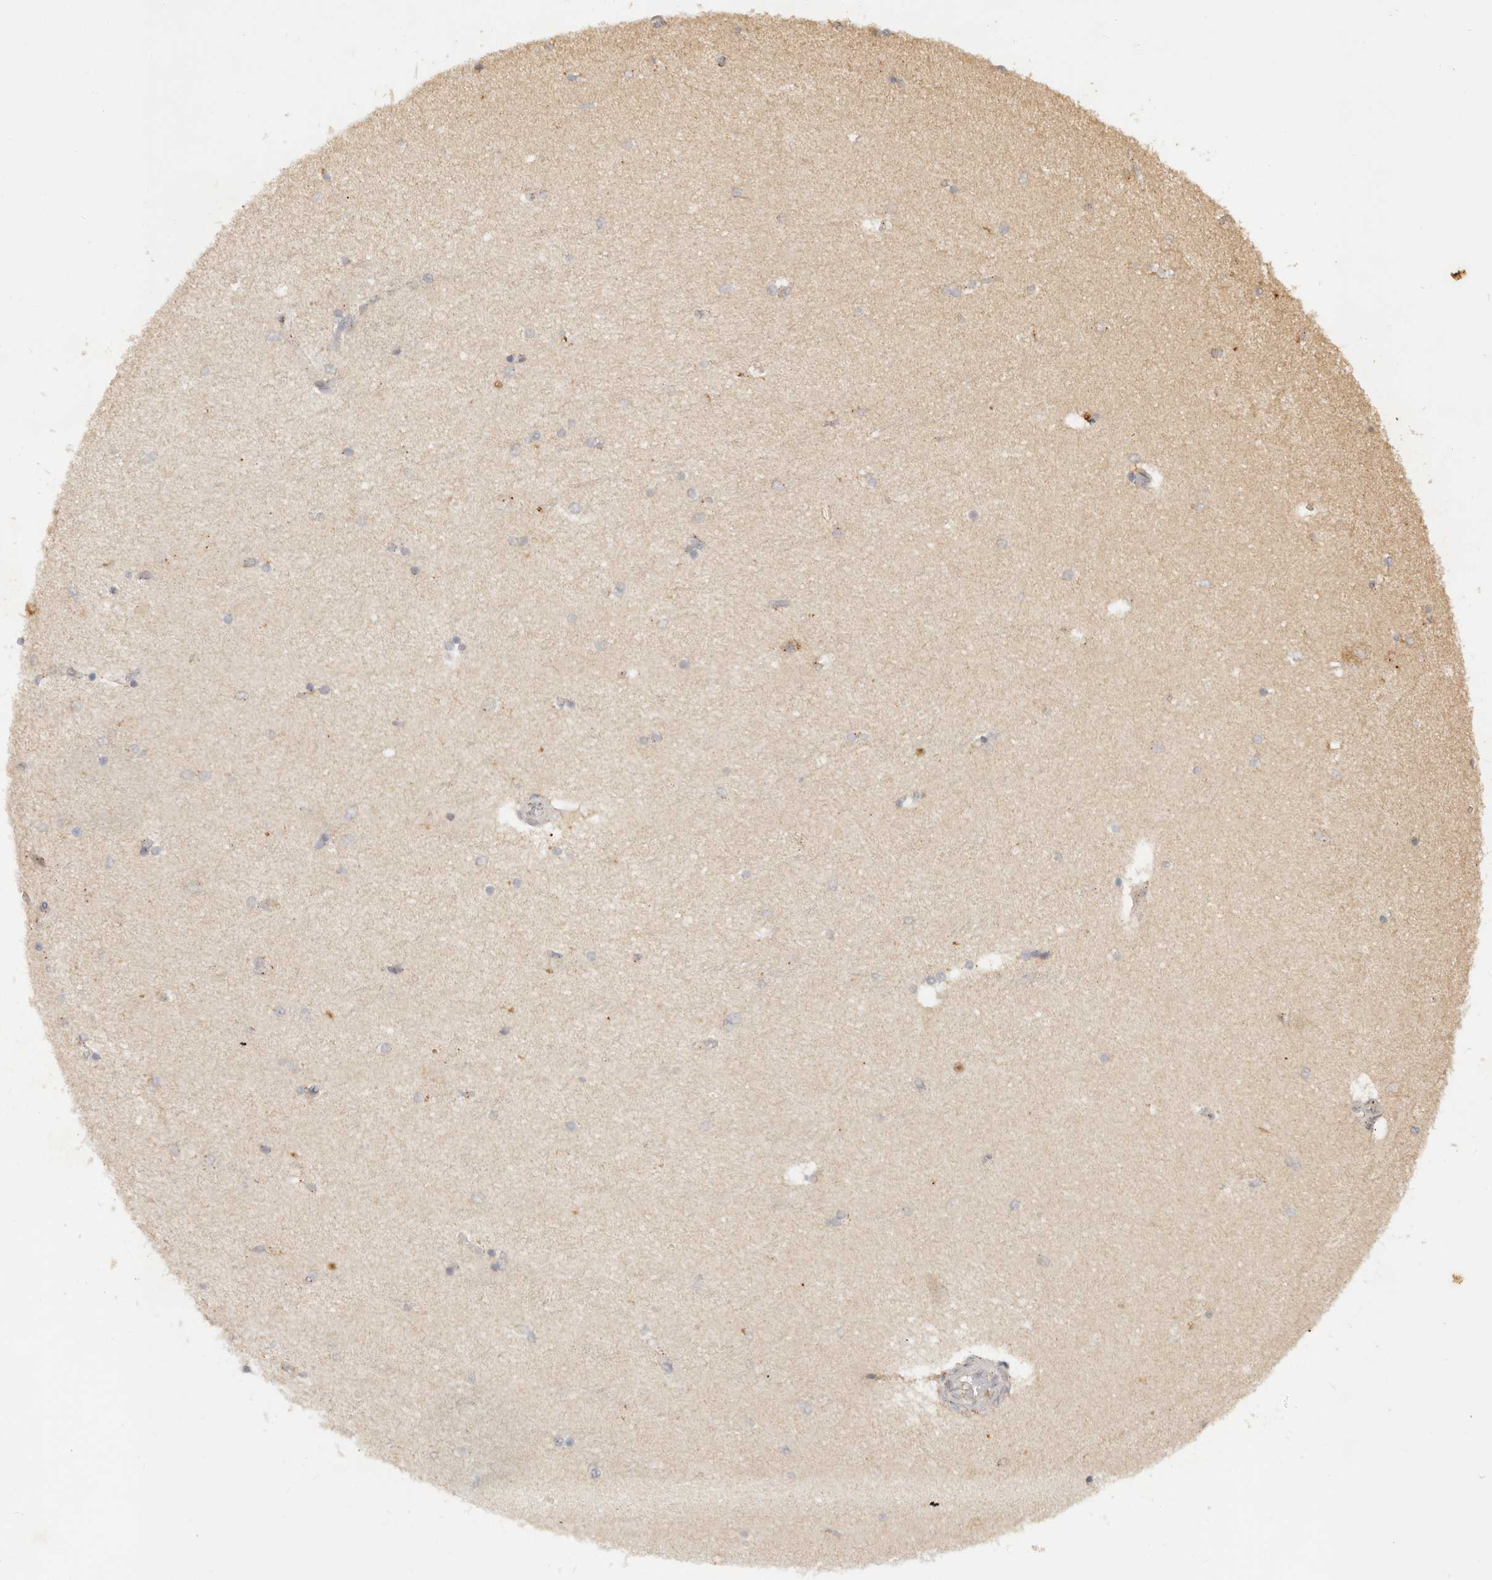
{"staining": {"intensity": "weak", "quantity": "<25%", "location": "cytoplasmic/membranous"}, "tissue": "hippocampus", "cell_type": "Glial cells", "image_type": "normal", "snomed": [{"axis": "morphology", "description": "Normal tissue, NOS"}, {"axis": "topography", "description": "Hippocampus"}], "caption": "Immunohistochemistry of unremarkable hippocampus demonstrates no positivity in glial cells. (DAB immunohistochemistry (IHC) with hematoxylin counter stain).", "gene": "LMO4", "patient": {"sex": "female", "age": 54}}